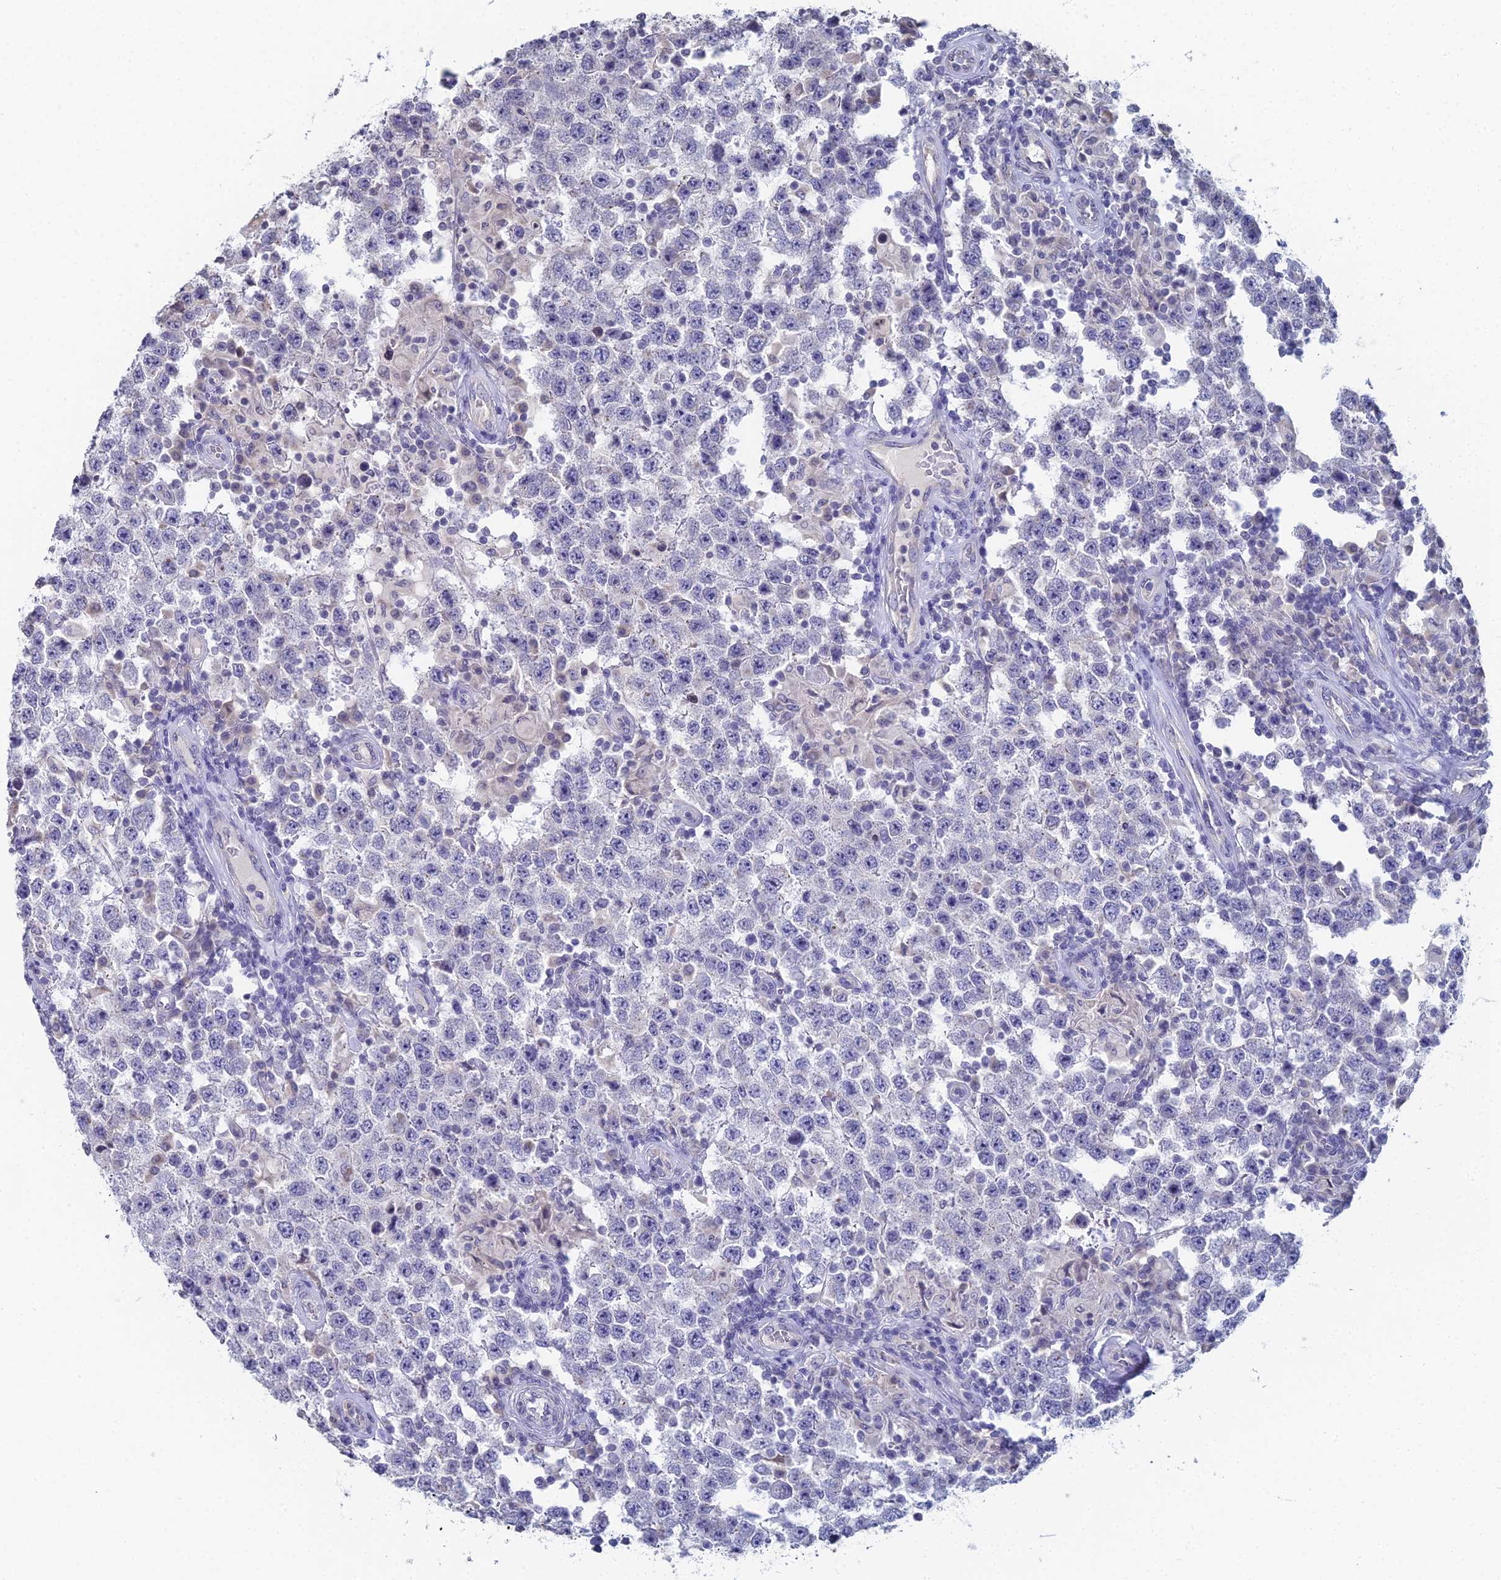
{"staining": {"intensity": "negative", "quantity": "none", "location": "none"}, "tissue": "testis cancer", "cell_type": "Tumor cells", "image_type": "cancer", "snomed": [{"axis": "morphology", "description": "Normal tissue, NOS"}, {"axis": "morphology", "description": "Urothelial carcinoma, High grade"}, {"axis": "morphology", "description": "Seminoma, NOS"}, {"axis": "morphology", "description": "Carcinoma, Embryonal, NOS"}, {"axis": "topography", "description": "Urinary bladder"}, {"axis": "topography", "description": "Testis"}], "caption": "Immunohistochemistry (IHC) of testis seminoma reveals no staining in tumor cells.", "gene": "PRR22", "patient": {"sex": "male", "age": 41}}